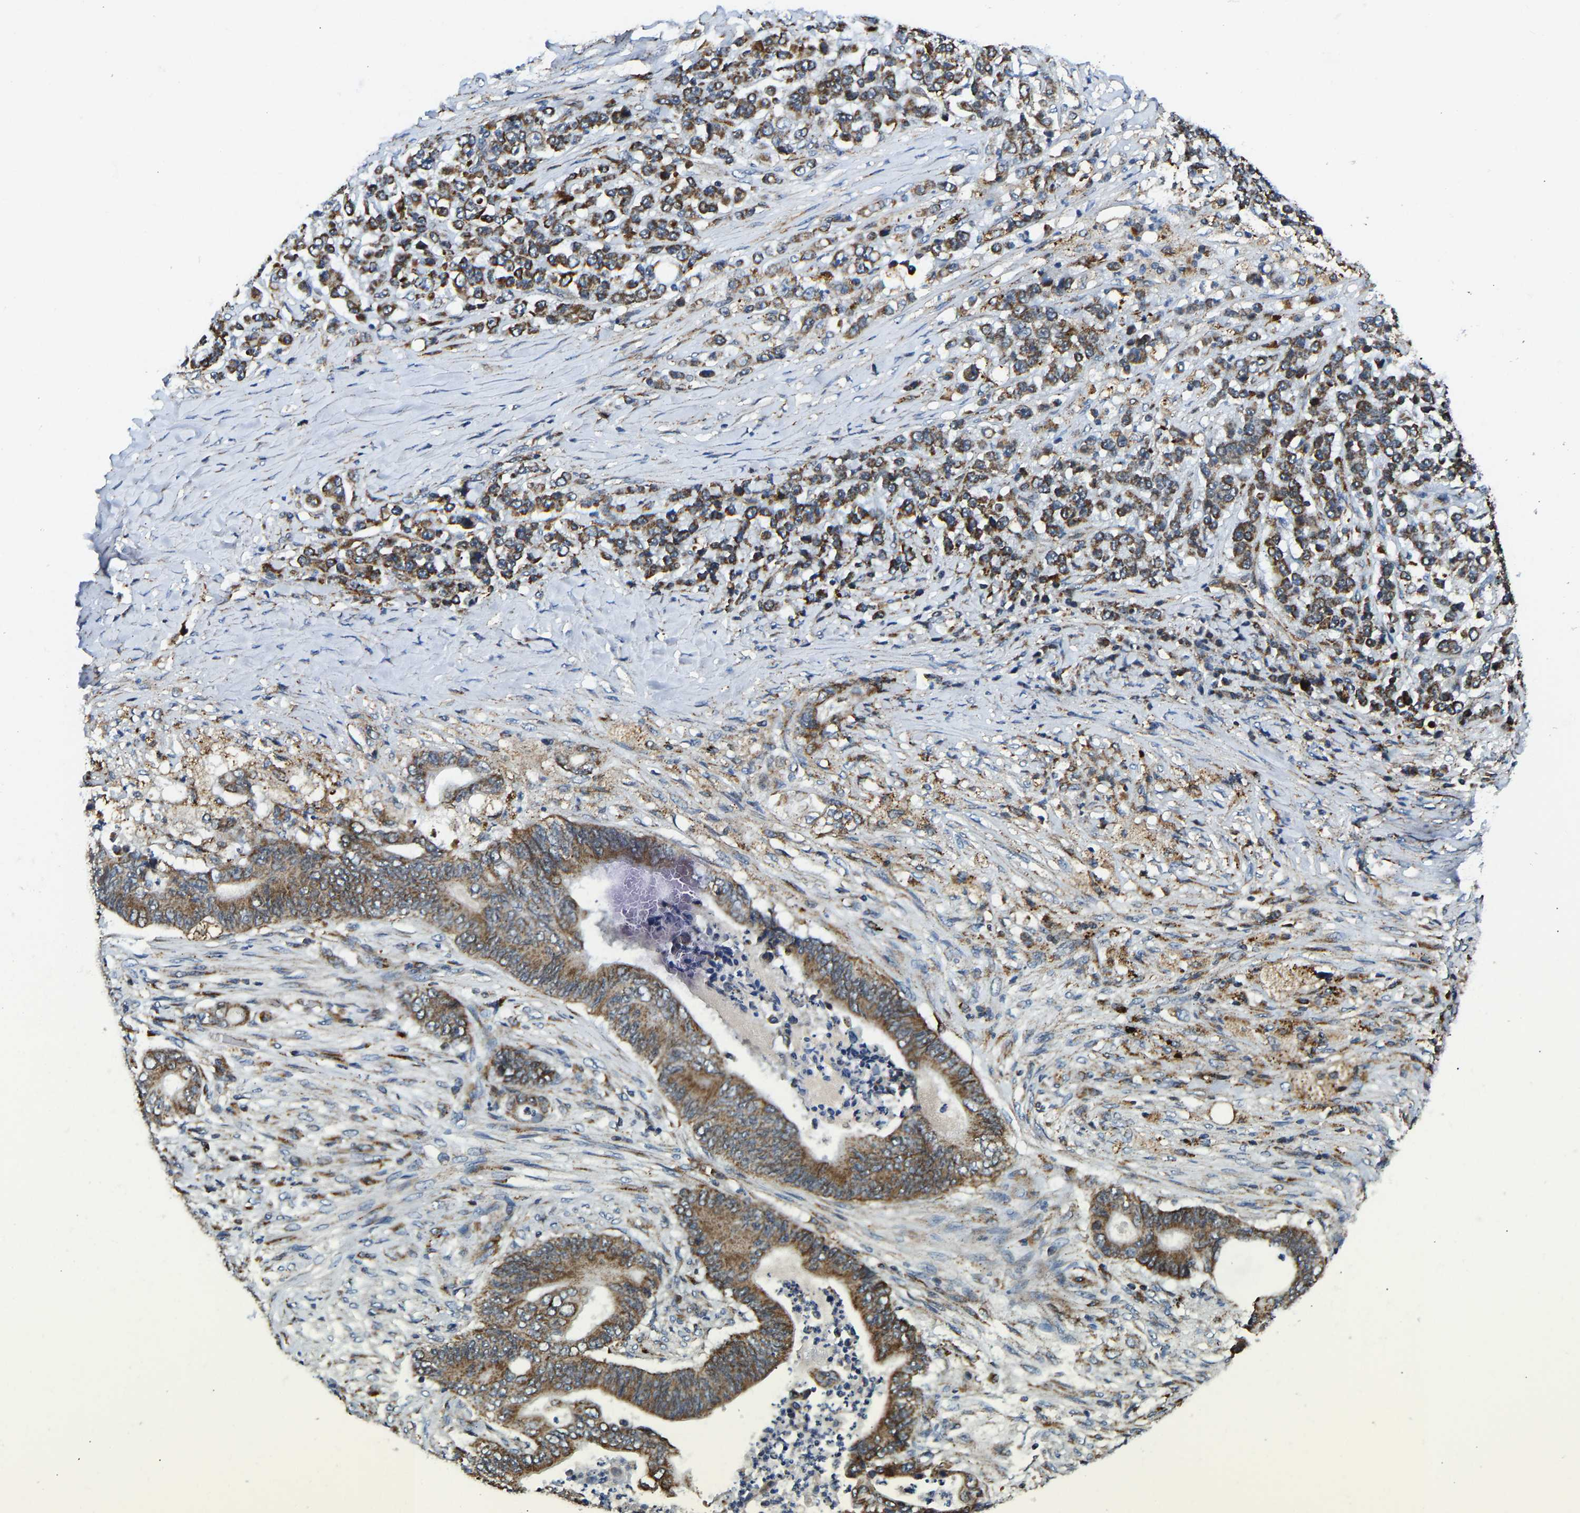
{"staining": {"intensity": "moderate", "quantity": ">75%", "location": "cytoplasmic/membranous"}, "tissue": "stomach cancer", "cell_type": "Tumor cells", "image_type": "cancer", "snomed": [{"axis": "morphology", "description": "Adenocarcinoma, NOS"}, {"axis": "topography", "description": "Stomach"}], "caption": "An immunohistochemistry image of neoplastic tissue is shown. Protein staining in brown shows moderate cytoplasmic/membranous positivity in stomach cancer (adenocarcinoma) within tumor cells. The staining was performed using DAB (3,3'-diaminobenzidine) to visualize the protein expression in brown, while the nuclei were stained in blue with hematoxylin (Magnification: 20x).", "gene": "GIMAP7", "patient": {"sex": "female", "age": 73}}